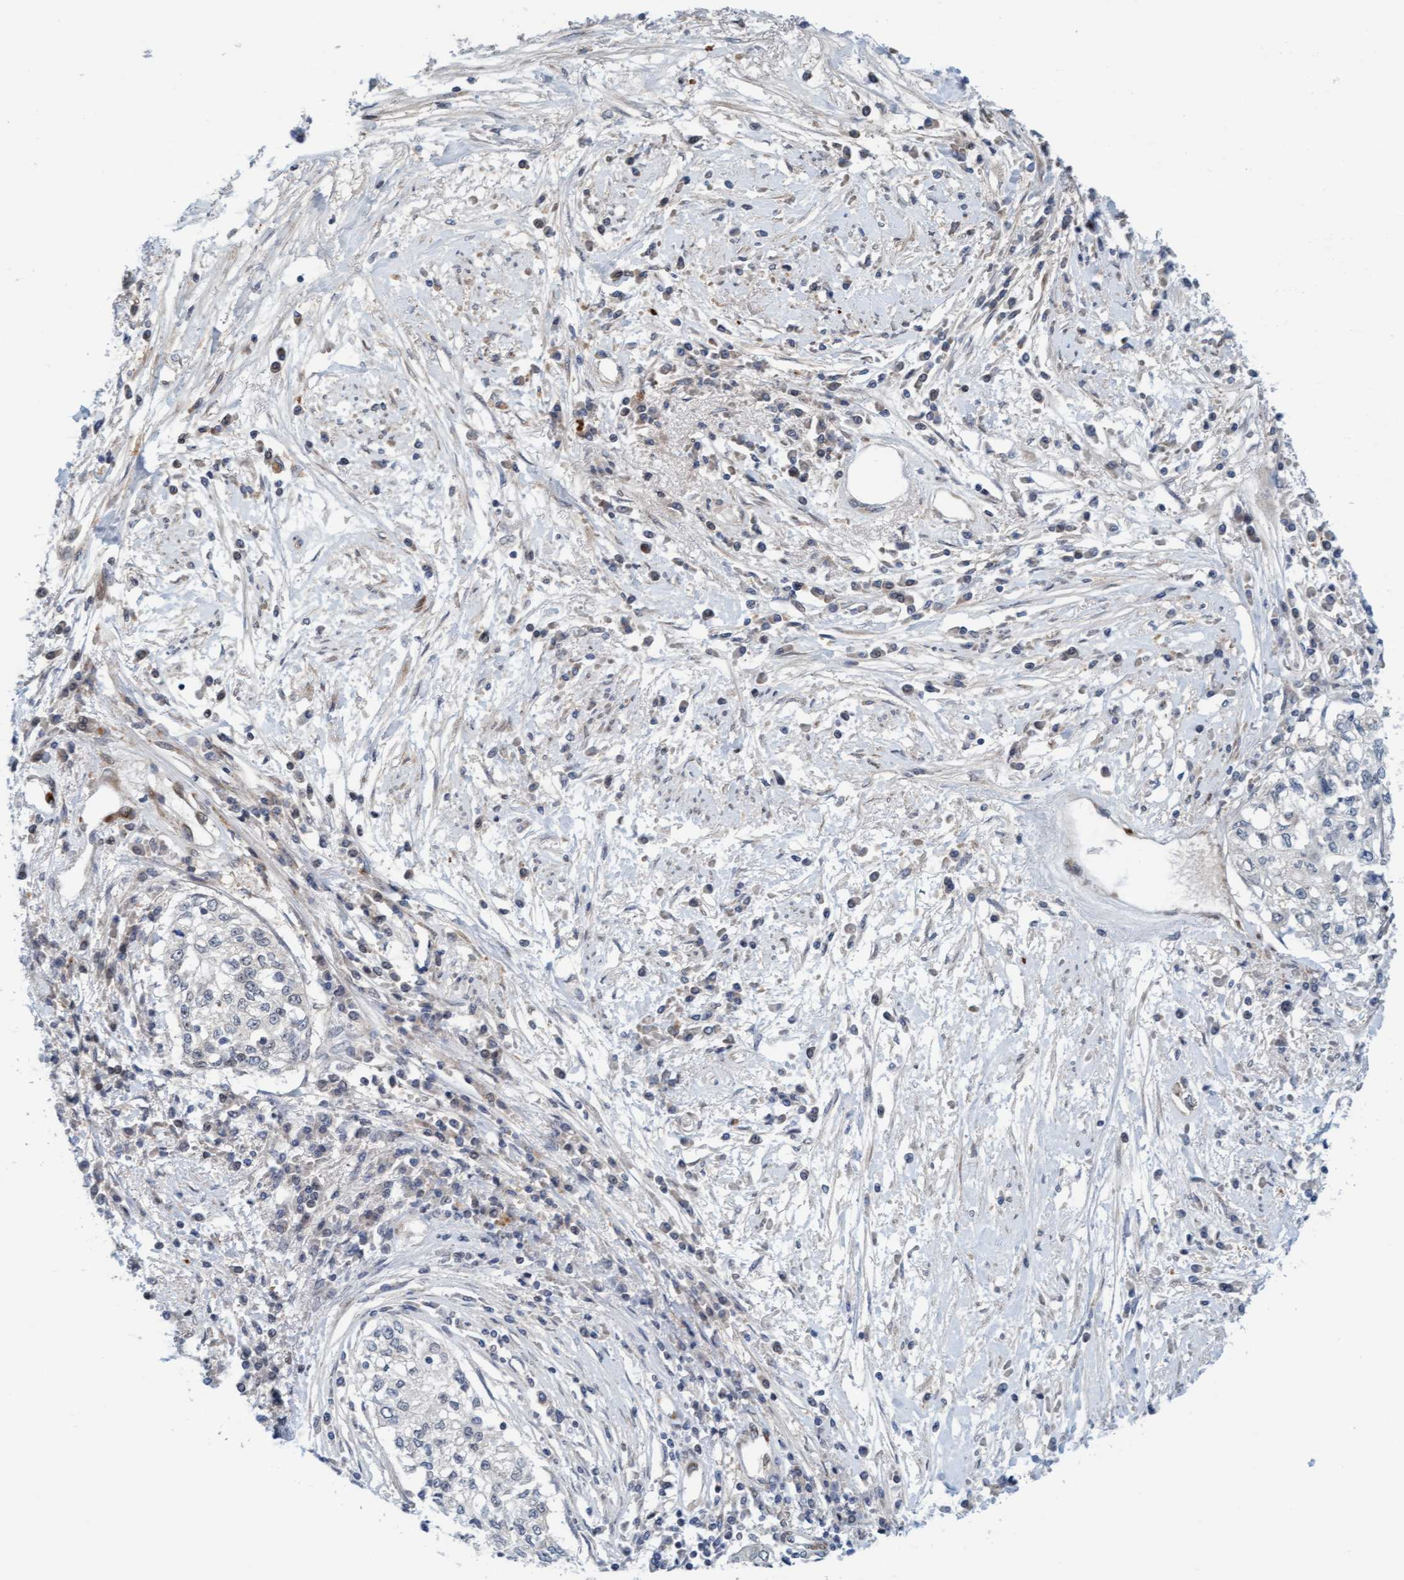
{"staining": {"intensity": "negative", "quantity": "none", "location": "none"}, "tissue": "cervical cancer", "cell_type": "Tumor cells", "image_type": "cancer", "snomed": [{"axis": "morphology", "description": "Squamous cell carcinoma, NOS"}, {"axis": "topography", "description": "Cervix"}], "caption": "An image of human squamous cell carcinoma (cervical) is negative for staining in tumor cells.", "gene": "EIF4EBP1", "patient": {"sex": "female", "age": 57}}